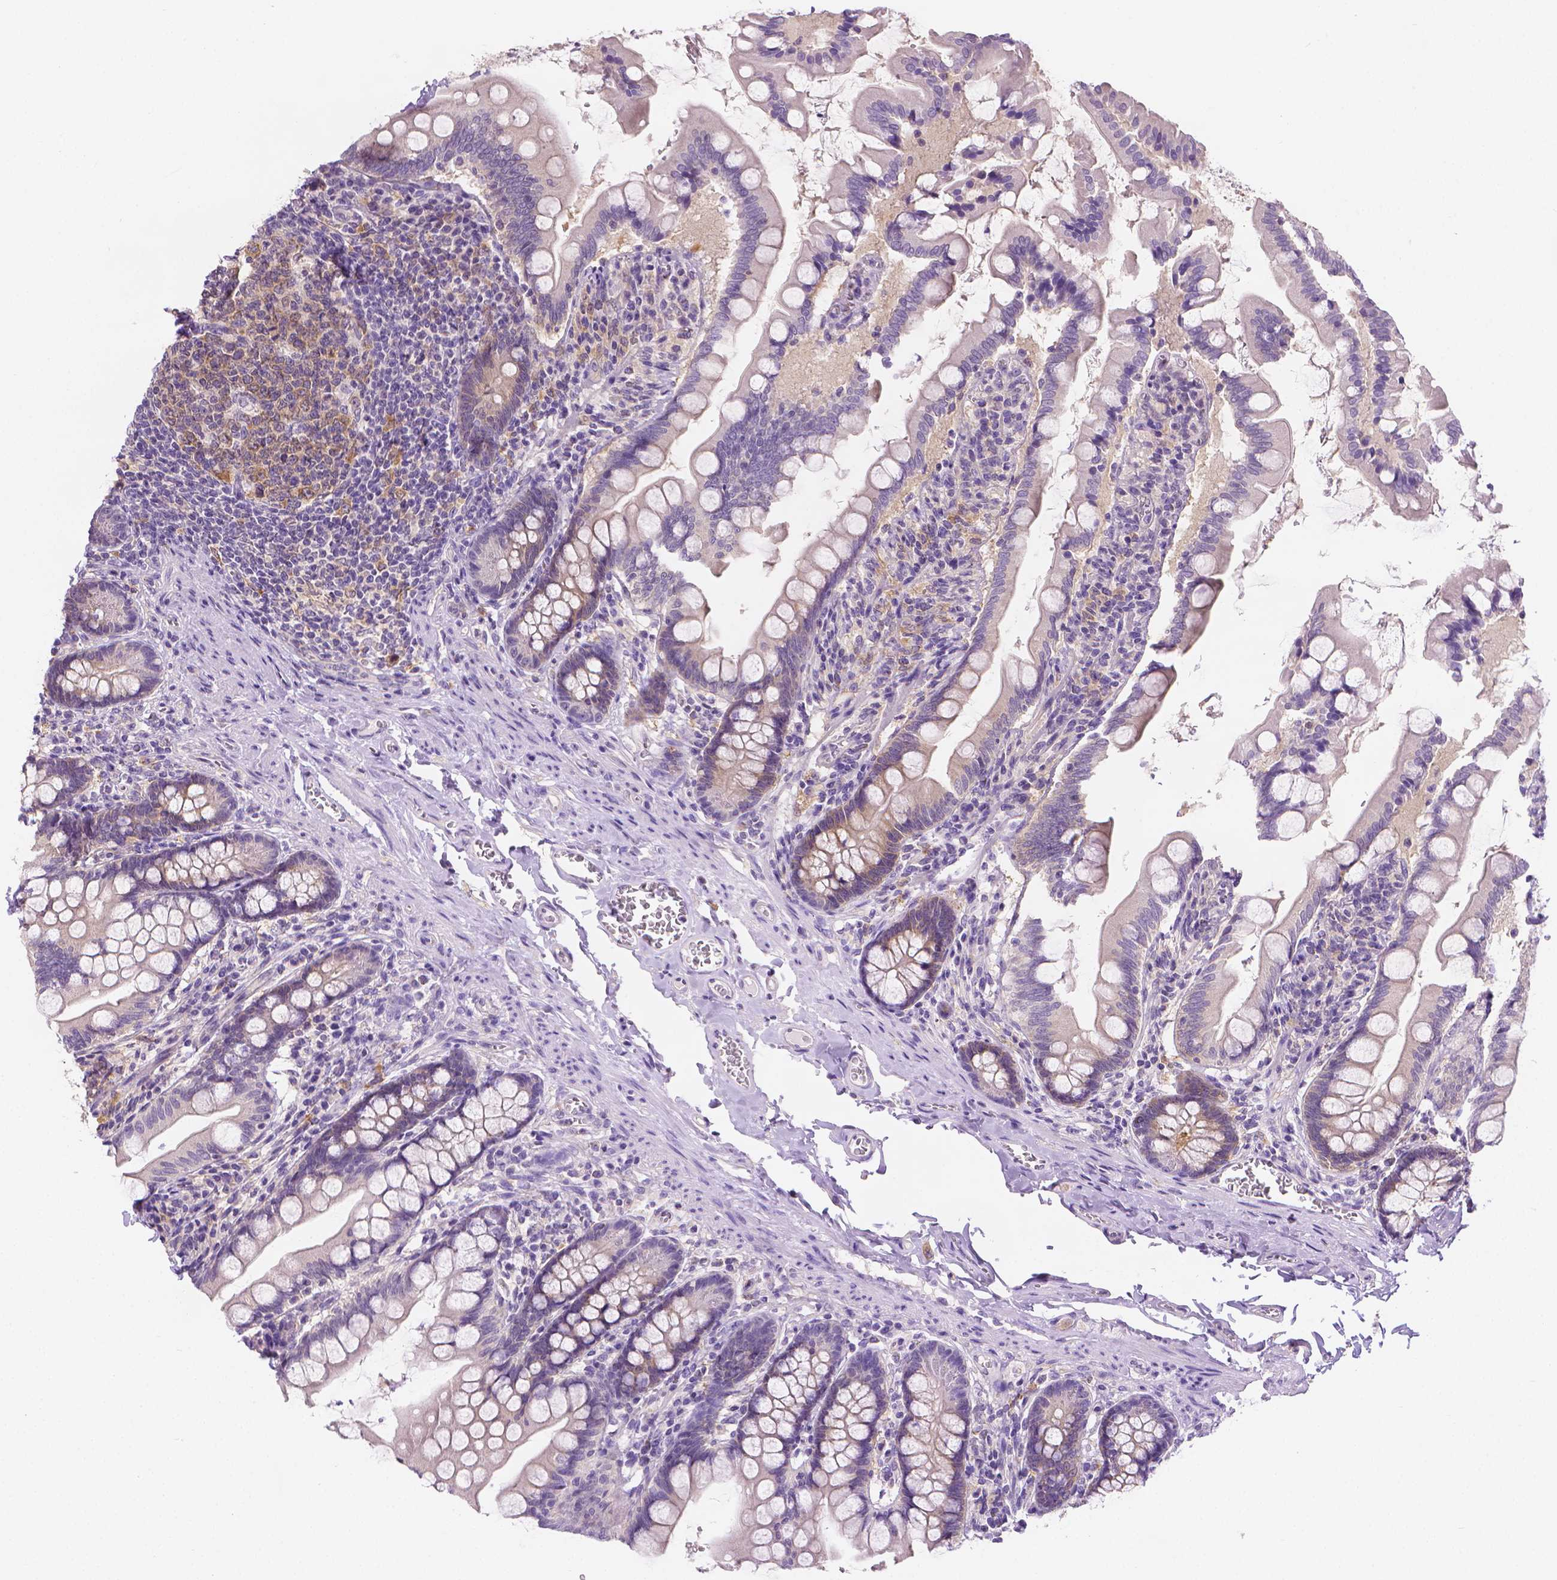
{"staining": {"intensity": "negative", "quantity": "none", "location": "none"}, "tissue": "small intestine", "cell_type": "Glandular cells", "image_type": "normal", "snomed": [{"axis": "morphology", "description": "Normal tissue, NOS"}, {"axis": "topography", "description": "Small intestine"}], "caption": "Immunohistochemical staining of benign human small intestine shows no significant expression in glandular cells.", "gene": "FASN", "patient": {"sex": "female", "age": 56}}